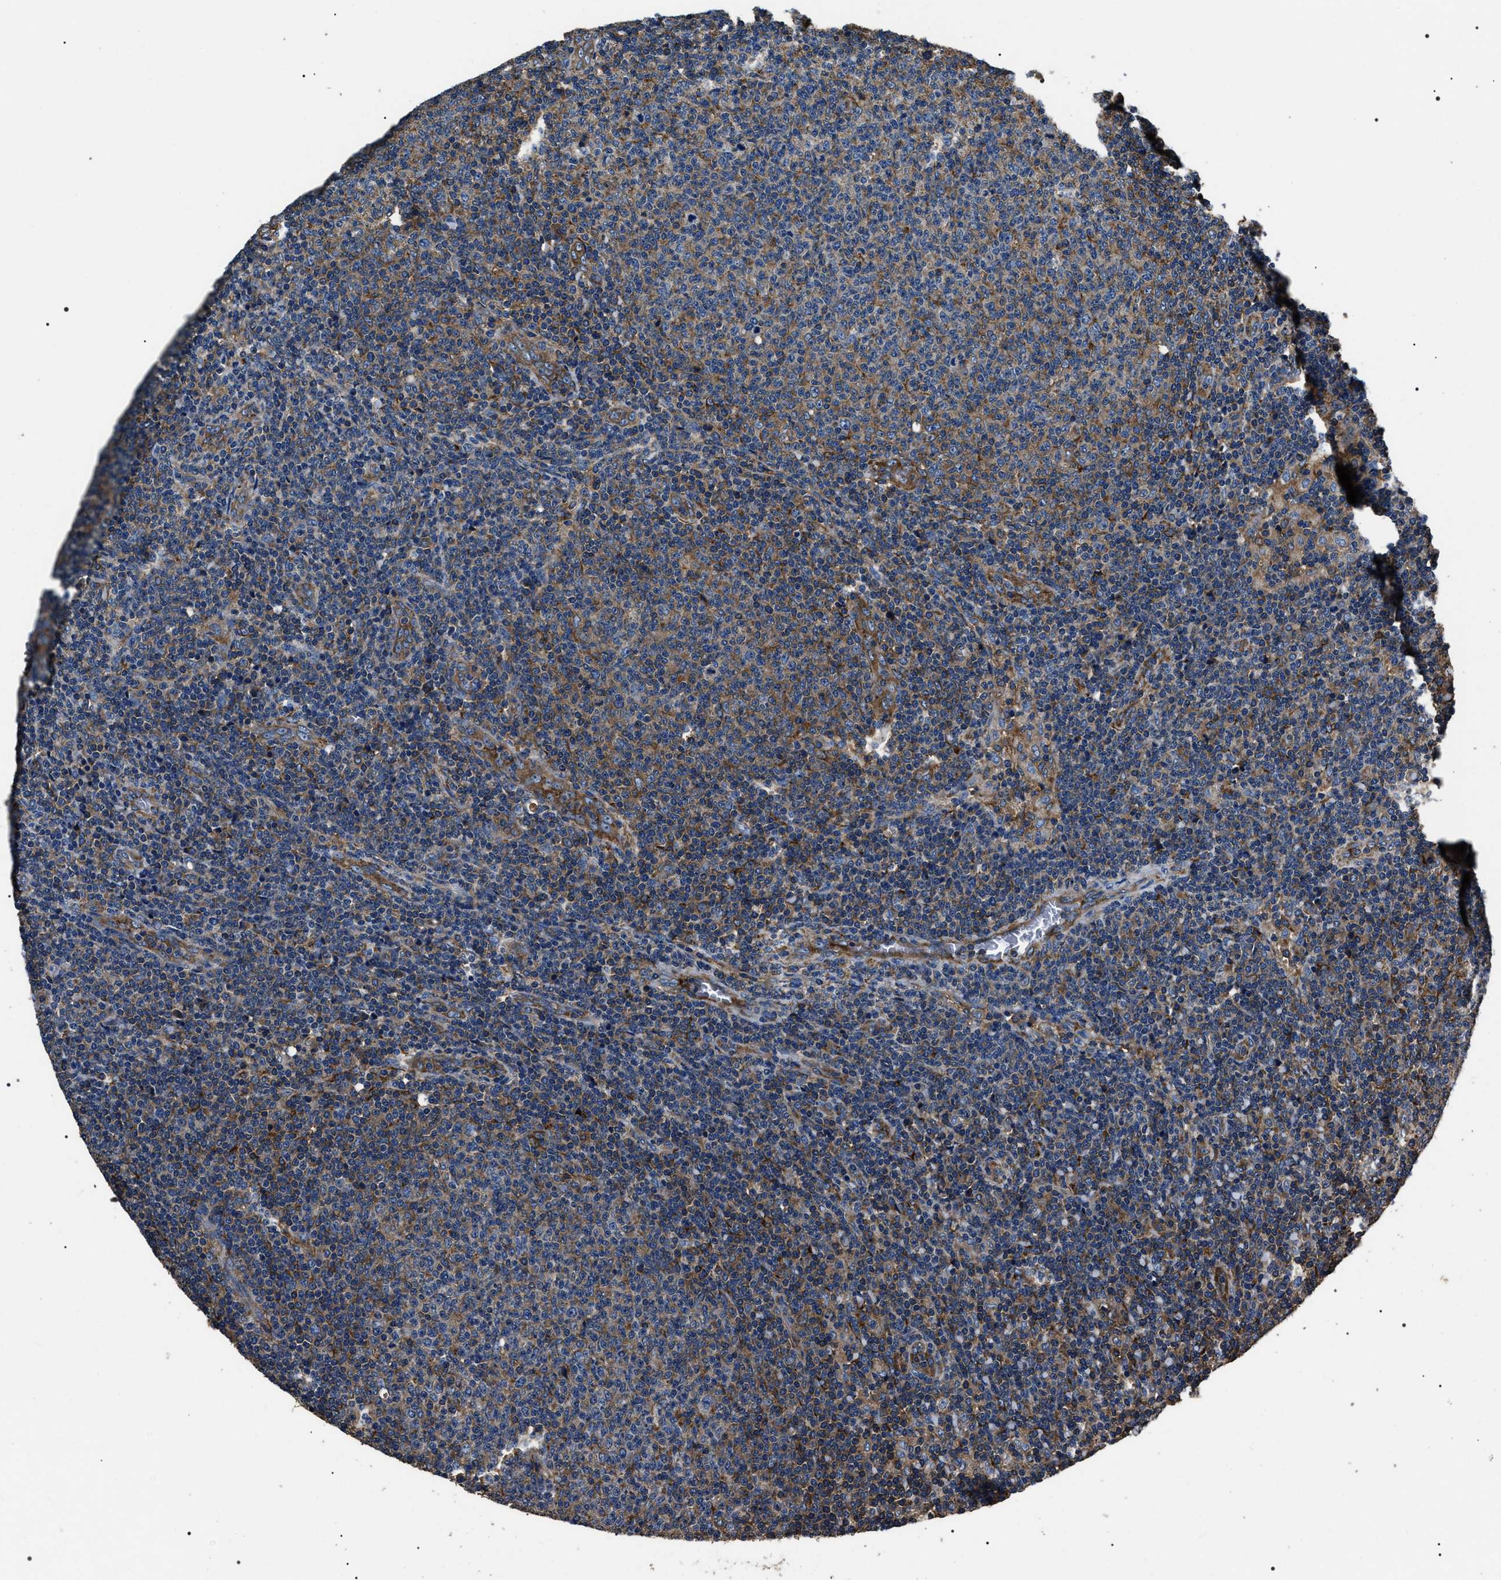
{"staining": {"intensity": "strong", "quantity": "<25%", "location": "cytoplasmic/membranous"}, "tissue": "lymphoma", "cell_type": "Tumor cells", "image_type": "cancer", "snomed": [{"axis": "morphology", "description": "Malignant lymphoma, non-Hodgkin's type, Low grade"}, {"axis": "topography", "description": "Lymph node"}], "caption": "Immunohistochemistry image of neoplastic tissue: lymphoma stained using immunohistochemistry shows medium levels of strong protein expression localized specifically in the cytoplasmic/membranous of tumor cells, appearing as a cytoplasmic/membranous brown color.", "gene": "HSCB", "patient": {"sex": "male", "age": 66}}